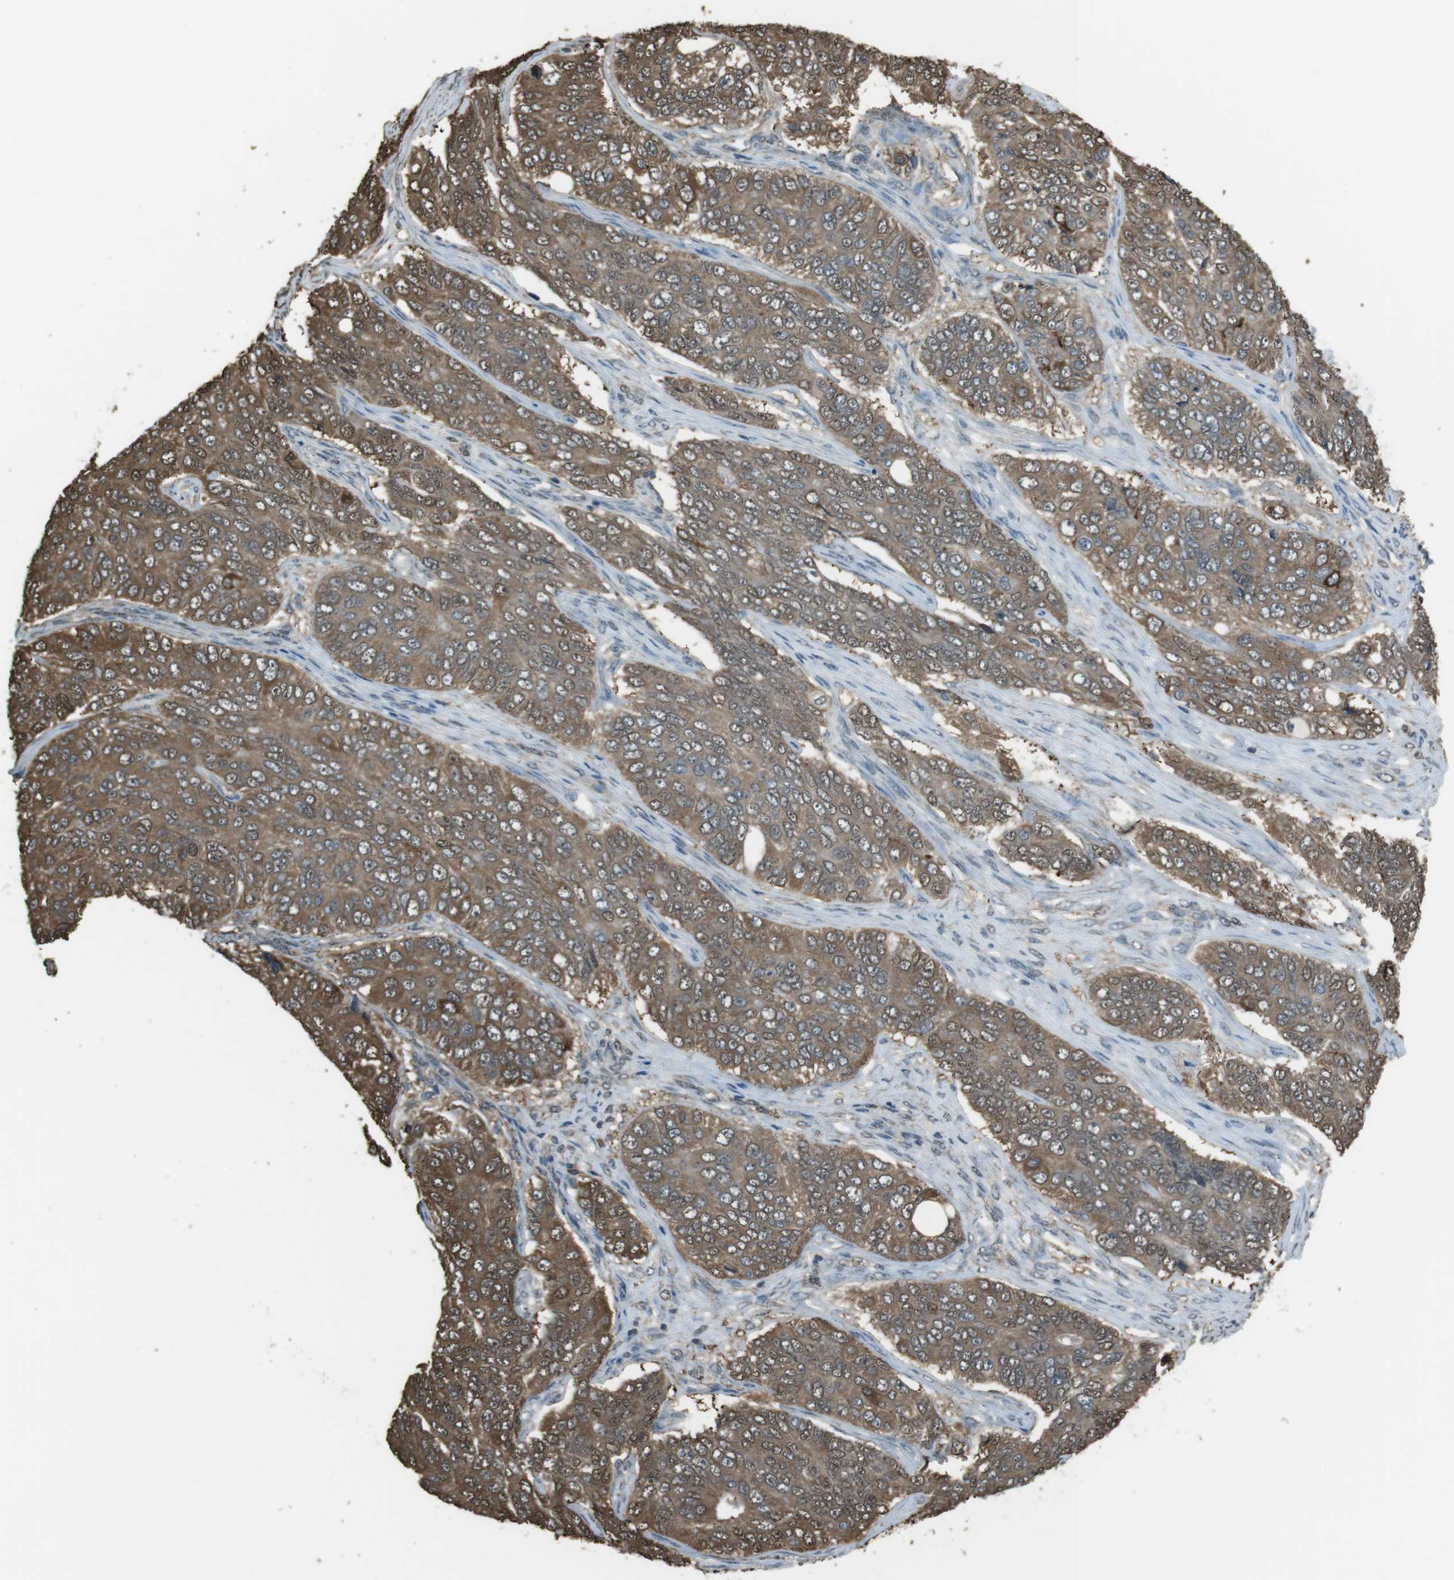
{"staining": {"intensity": "moderate", "quantity": ">75%", "location": "cytoplasmic/membranous,nuclear"}, "tissue": "ovarian cancer", "cell_type": "Tumor cells", "image_type": "cancer", "snomed": [{"axis": "morphology", "description": "Carcinoma, endometroid"}, {"axis": "topography", "description": "Ovary"}], "caption": "Ovarian cancer (endometroid carcinoma) tissue exhibits moderate cytoplasmic/membranous and nuclear staining in approximately >75% of tumor cells", "gene": "TWSG1", "patient": {"sex": "female", "age": 51}}